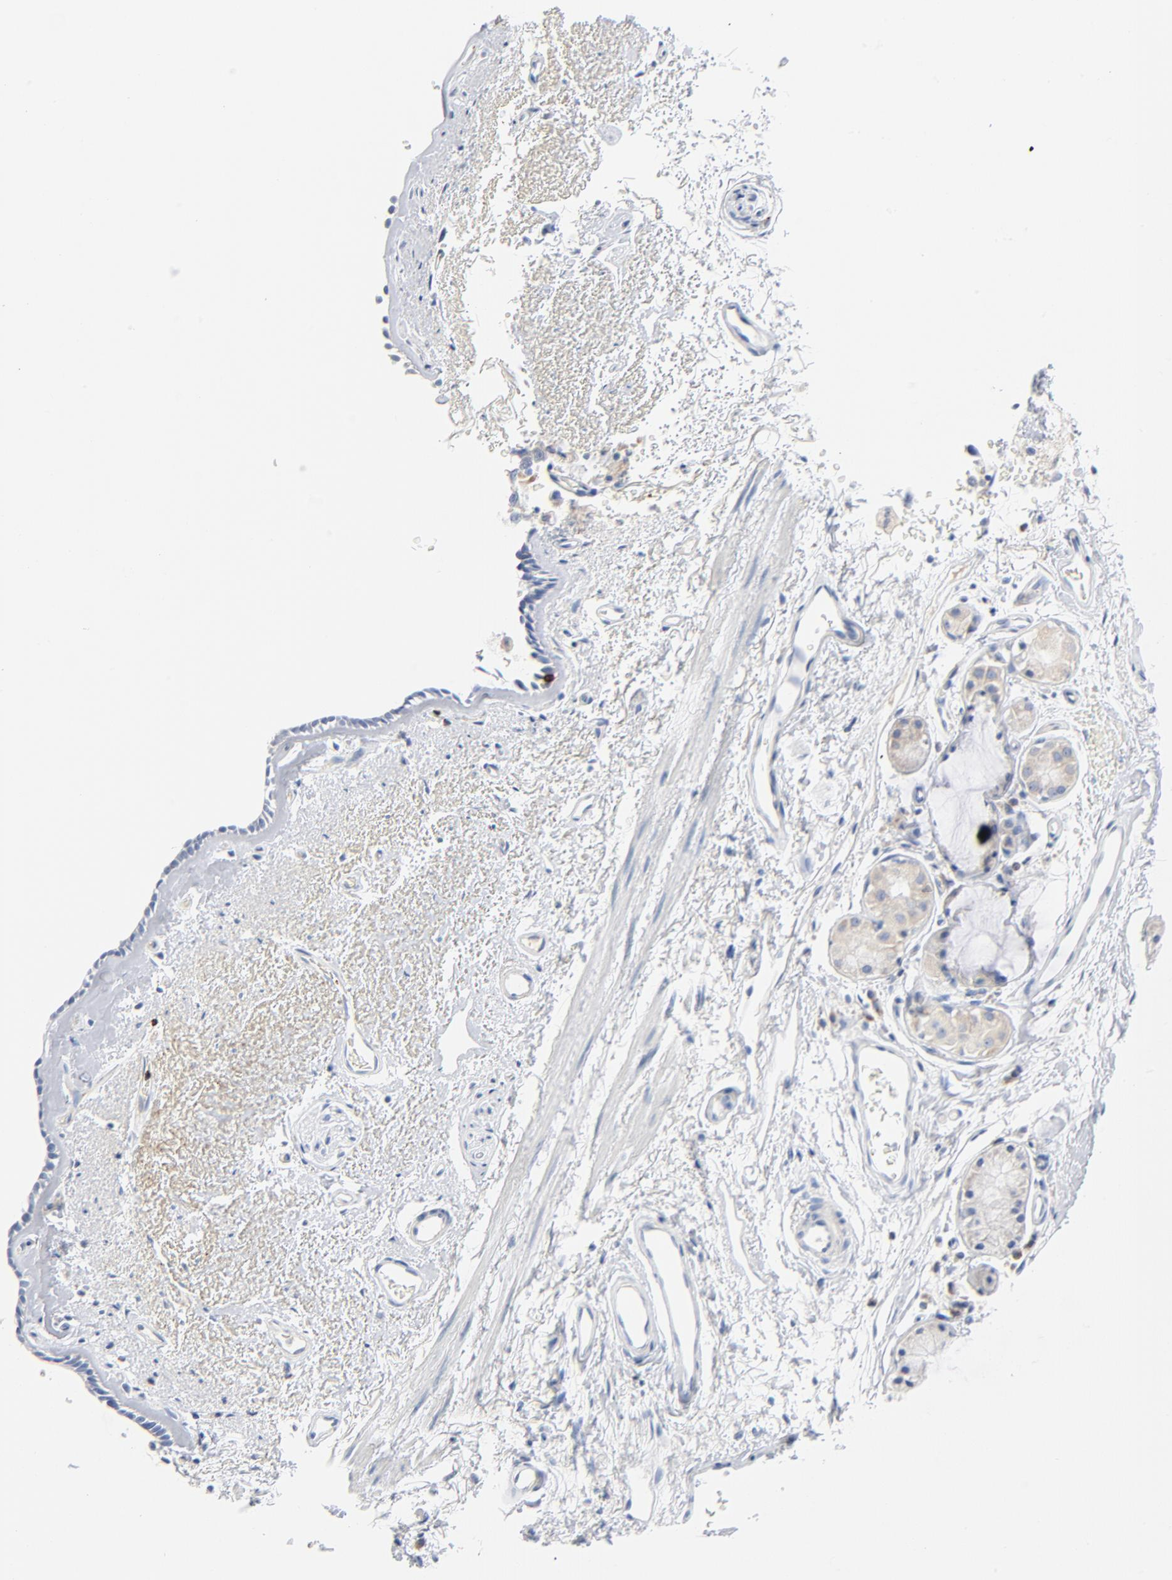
{"staining": {"intensity": "negative", "quantity": "none", "location": "none"}, "tissue": "bronchus", "cell_type": "Respiratory epithelial cells", "image_type": "normal", "snomed": [{"axis": "morphology", "description": "Normal tissue, NOS"}, {"axis": "morphology", "description": "Adenocarcinoma, NOS"}, {"axis": "topography", "description": "Bronchus"}, {"axis": "topography", "description": "Lung"}], "caption": "Immunohistochemical staining of normal bronchus shows no significant positivity in respiratory epithelial cells.", "gene": "GZMB", "patient": {"sex": "male", "age": 71}}